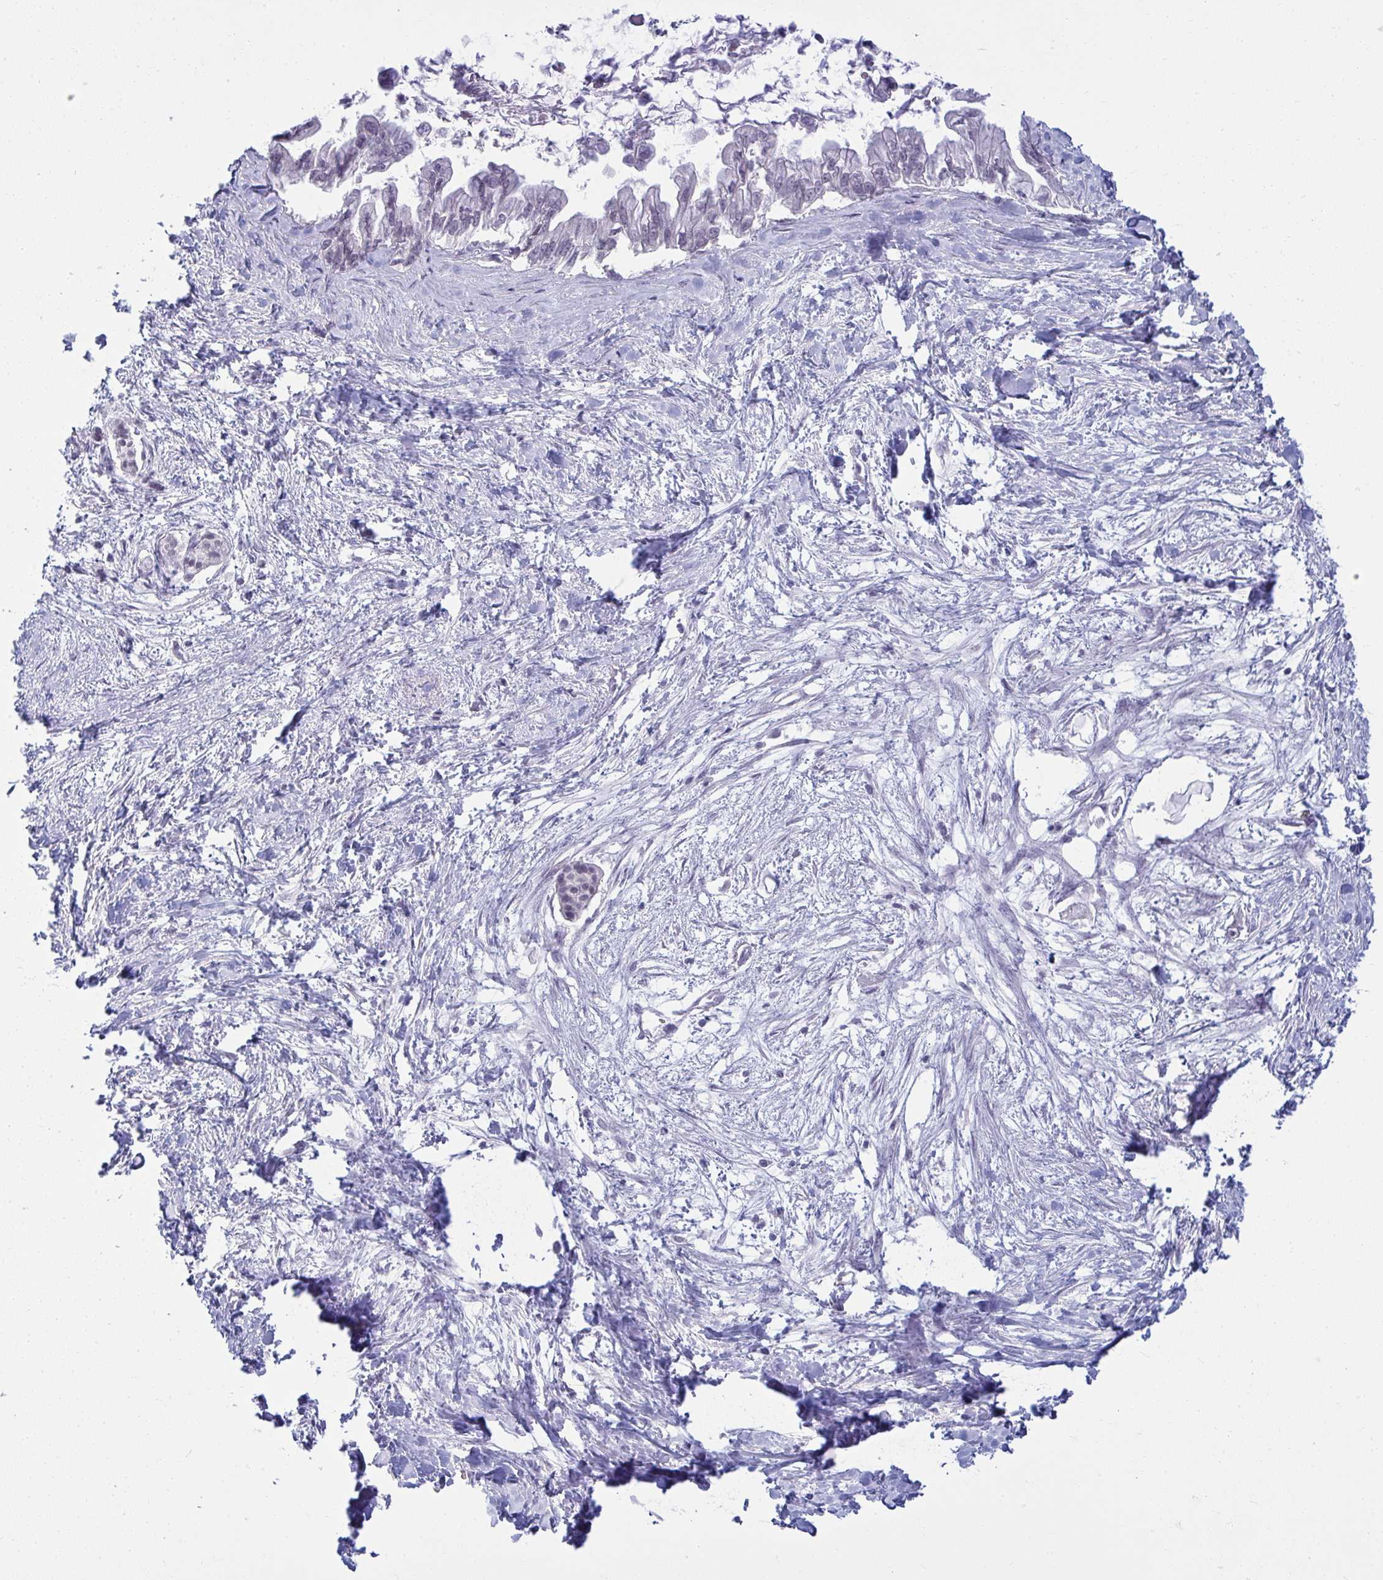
{"staining": {"intensity": "negative", "quantity": "none", "location": "none"}, "tissue": "pancreatic cancer", "cell_type": "Tumor cells", "image_type": "cancer", "snomed": [{"axis": "morphology", "description": "Adenocarcinoma, NOS"}, {"axis": "topography", "description": "Pancreas"}], "caption": "Immunohistochemical staining of human pancreatic cancer (adenocarcinoma) demonstrates no significant expression in tumor cells. (DAB immunohistochemistry (IHC) visualized using brightfield microscopy, high magnification).", "gene": "RNASEH1", "patient": {"sex": "male", "age": 61}}